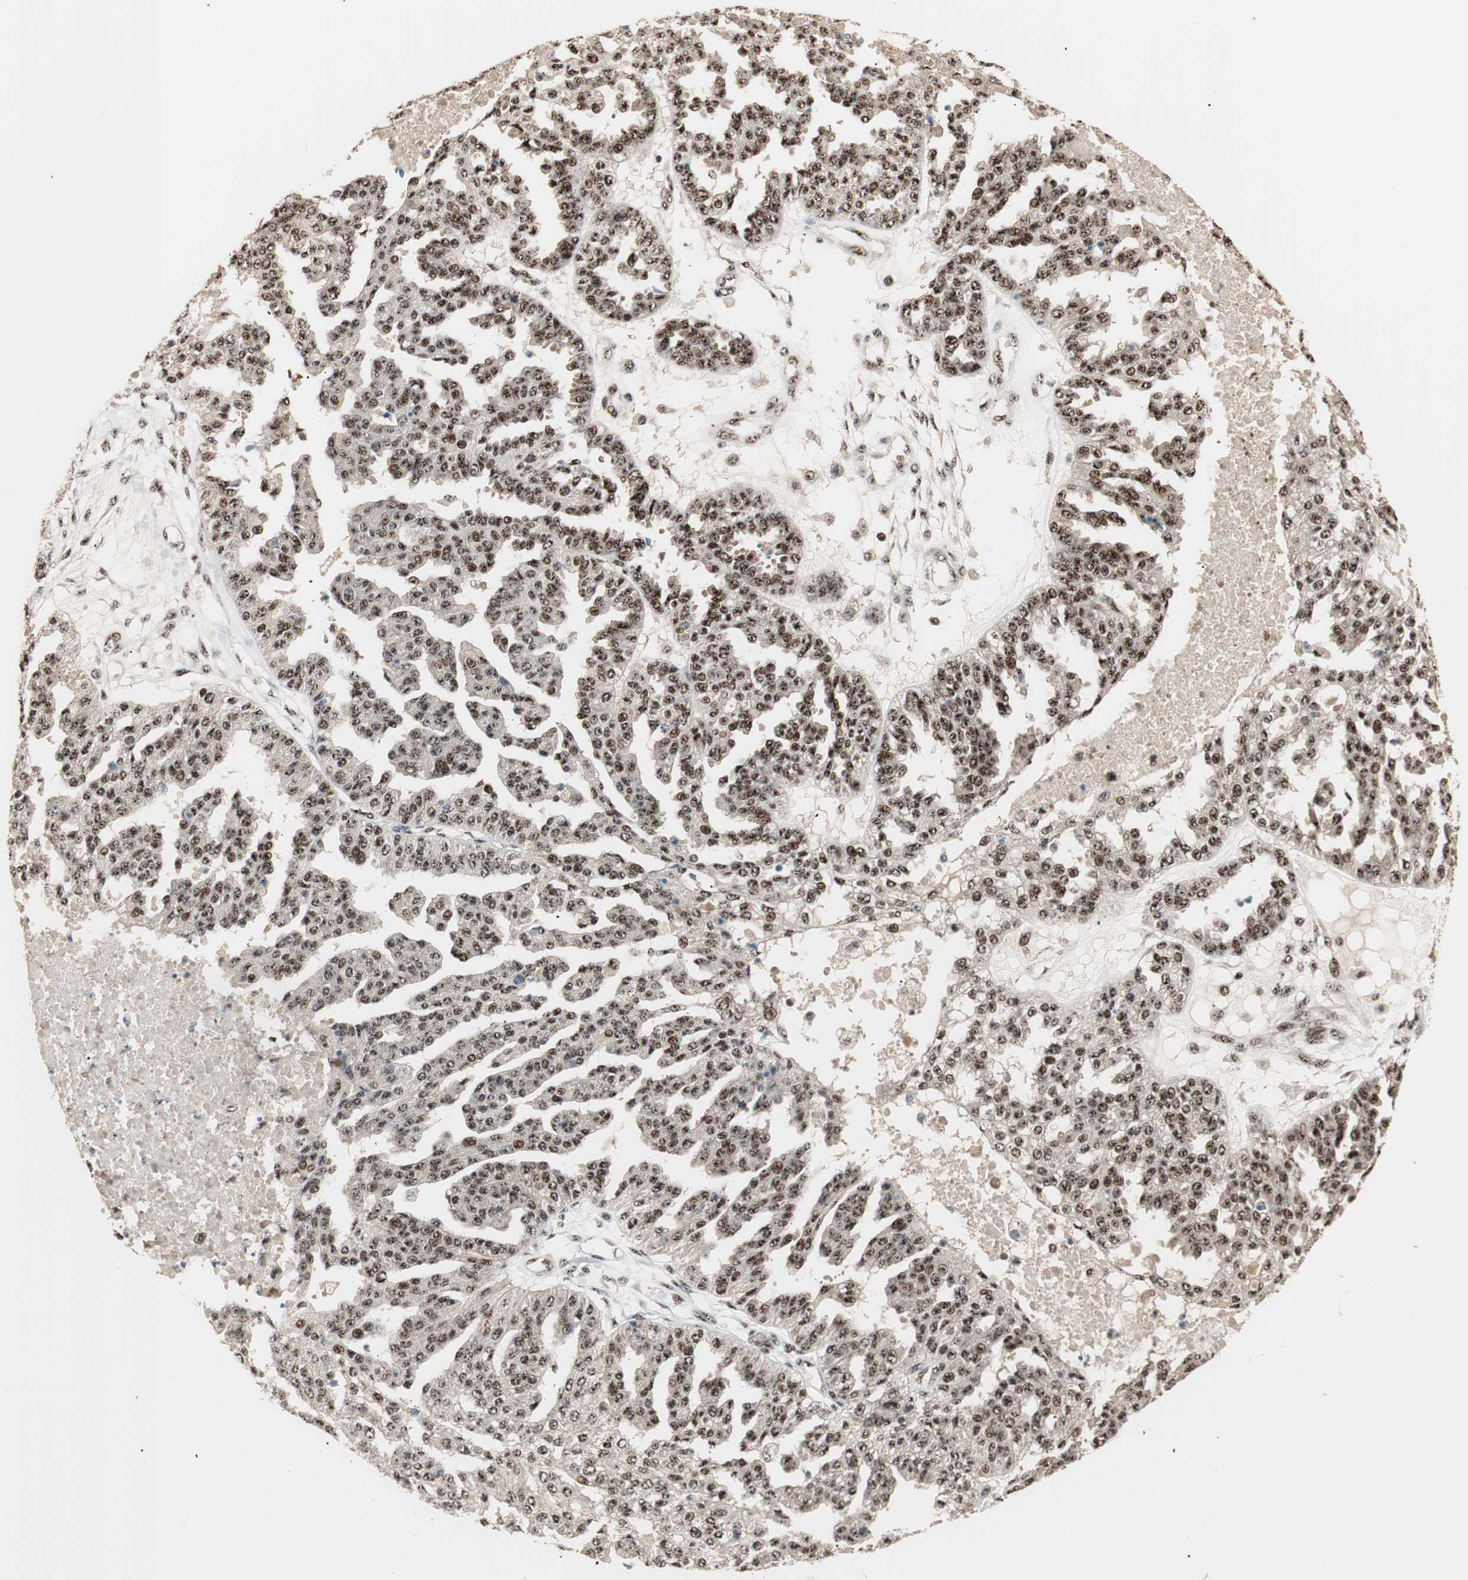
{"staining": {"intensity": "strong", "quantity": ">75%", "location": "nuclear"}, "tissue": "ovarian cancer", "cell_type": "Tumor cells", "image_type": "cancer", "snomed": [{"axis": "morphology", "description": "Cystadenocarcinoma, serous, NOS"}, {"axis": "topography", "description": "Ovary"}], "caption": "Brown immunohistochemical staining in ovarian serous cystadenocarcinoma demonstrates strong nuclear staining in approximately >75% of tumor cells.", "gene": "NR5A2", "patient": {"sex": "female", "age": 58}}